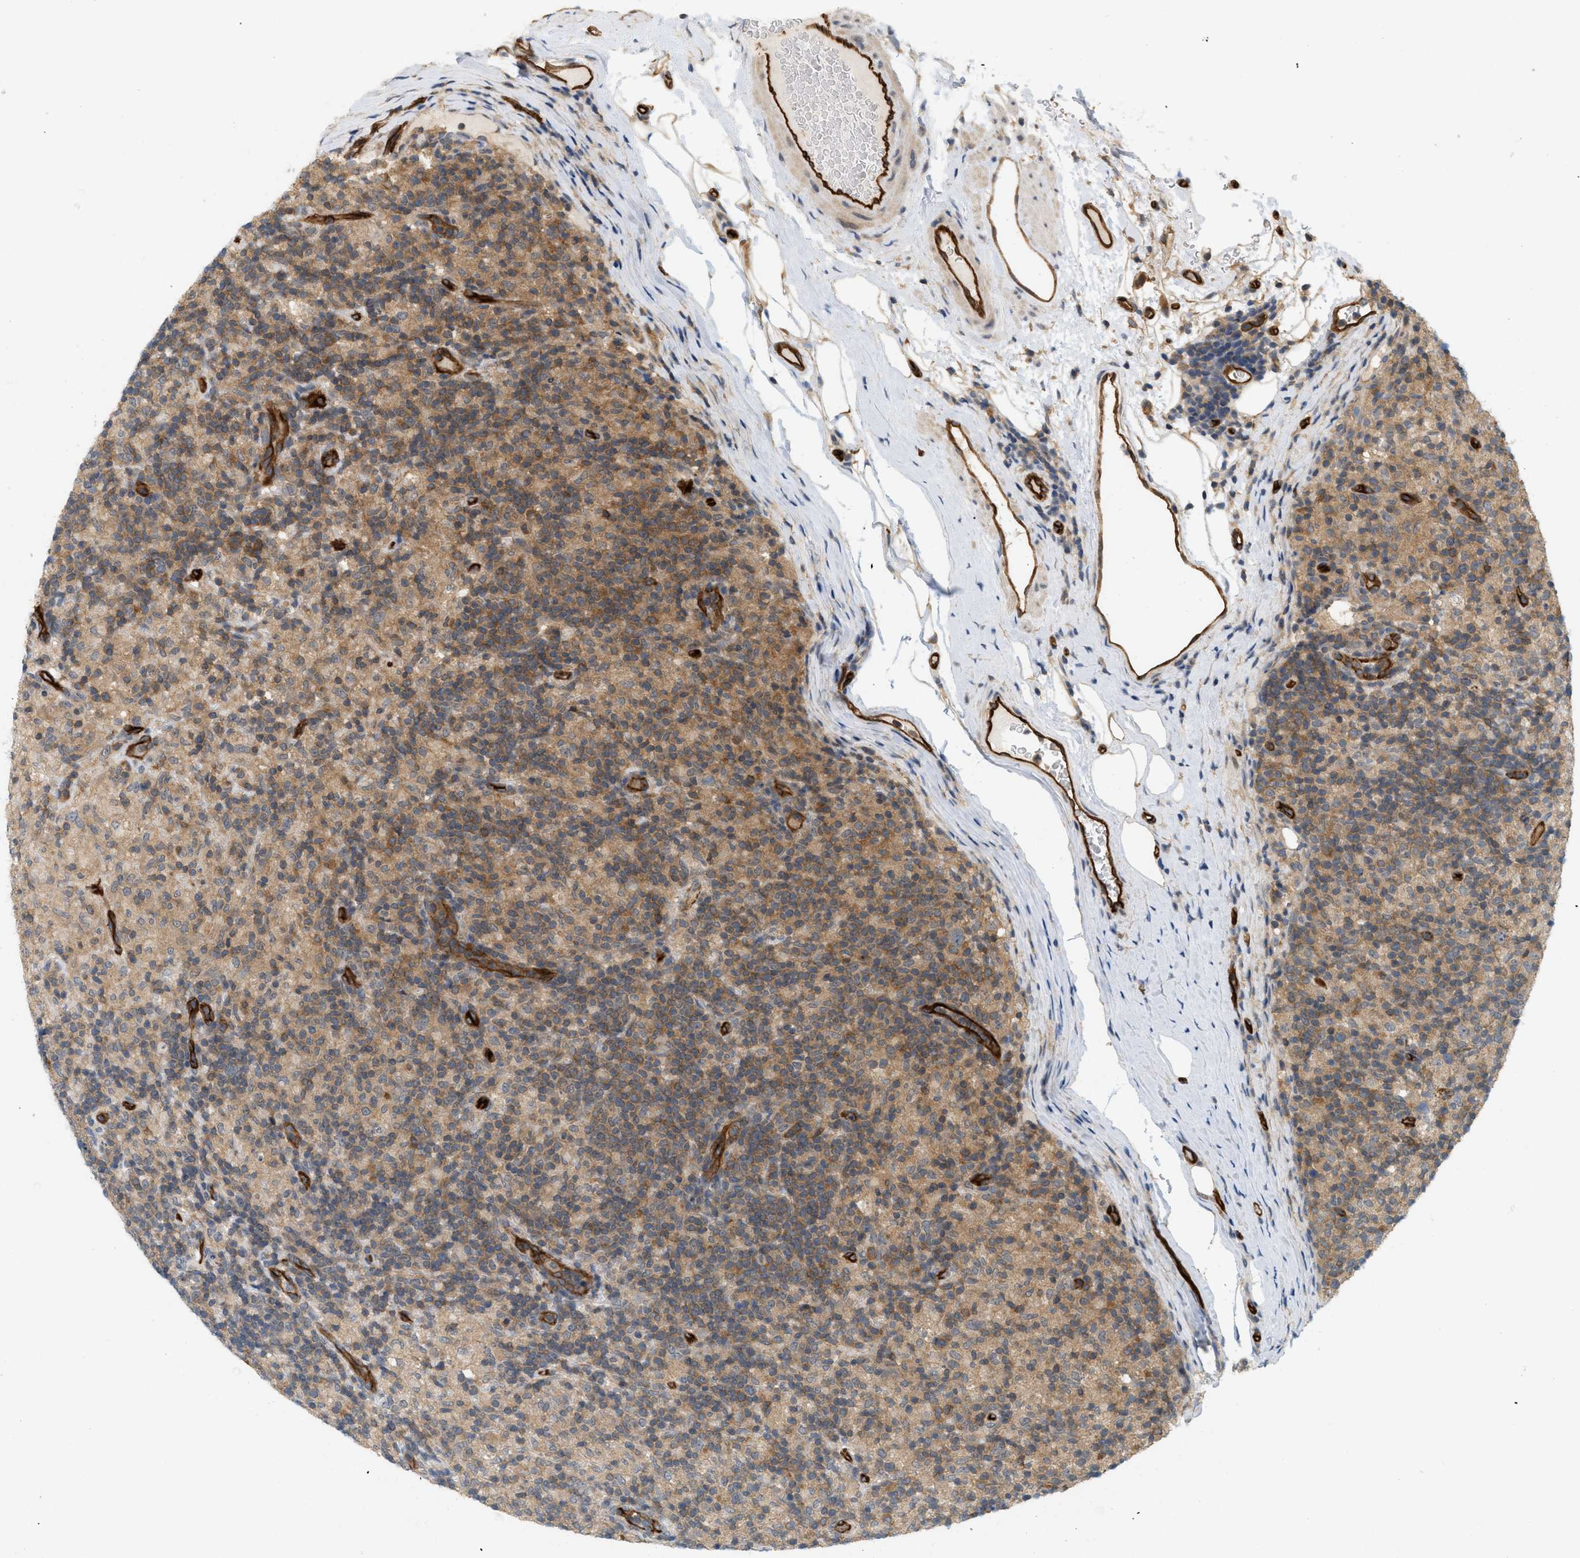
{"staining": {"intensity": "weak", "quantity": "25%-75%", "location": "cytoplasmic/membranous"}, "tissue": "lymphoma", "cell_type": "Tumor cells", "image_type": "cancer", "snomed": [{"axis": "morphology", "description": "Hodgkin's disease, NOS"}, {"axis": "topography", "description": "Lymph node"}], "caption": "Hodgkin's disease stained for a protein reveals weak cytoplasmic/membranous positivity in tumor cells.", "gene": "PALMD", "patient": {"sex": "male", "age": 70}}